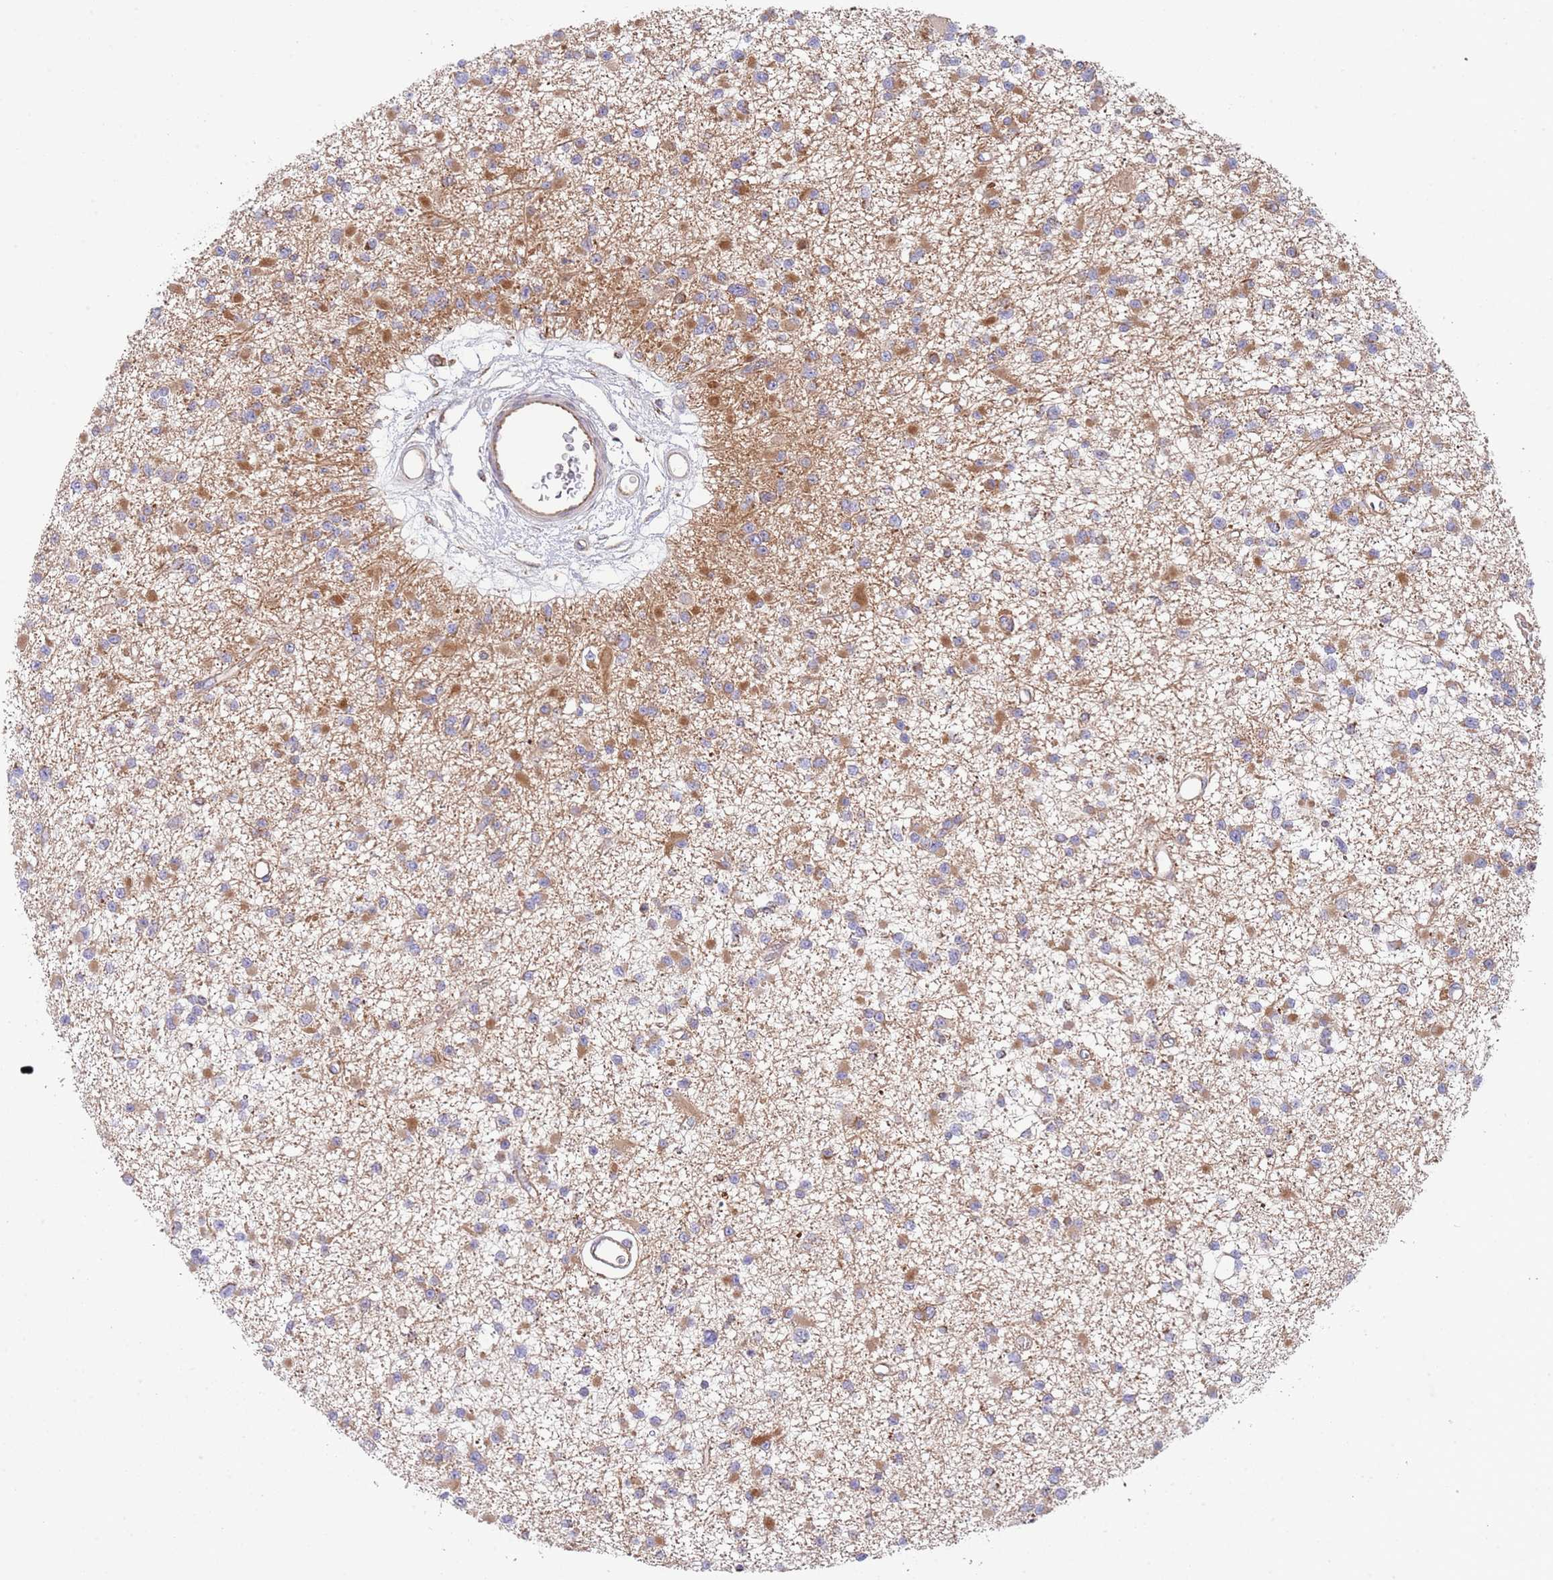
{"staining": {"intensity": "moderate", "quantity": "<25%", "location": "cytoplasmic/membranous"}, "tissue": "glioma", "cell_type": "Tumor cells", "image_type": "cancer", "snomed": [{"axis": "morphology", "description": "Glioma, malignant, Low grade"}, {"axis": "topography", "description": "Brain"}], "caption": "Brown immunohistochemical staining in human glioma exhibits moderate cytoplasmic/membranous staining in approximately <25% of tumor cells. (Brightfield microscopy of DAB IHC at high magnification).", "gene": "ZMYM5", "patient": {"sex": "female", "age": 22}}